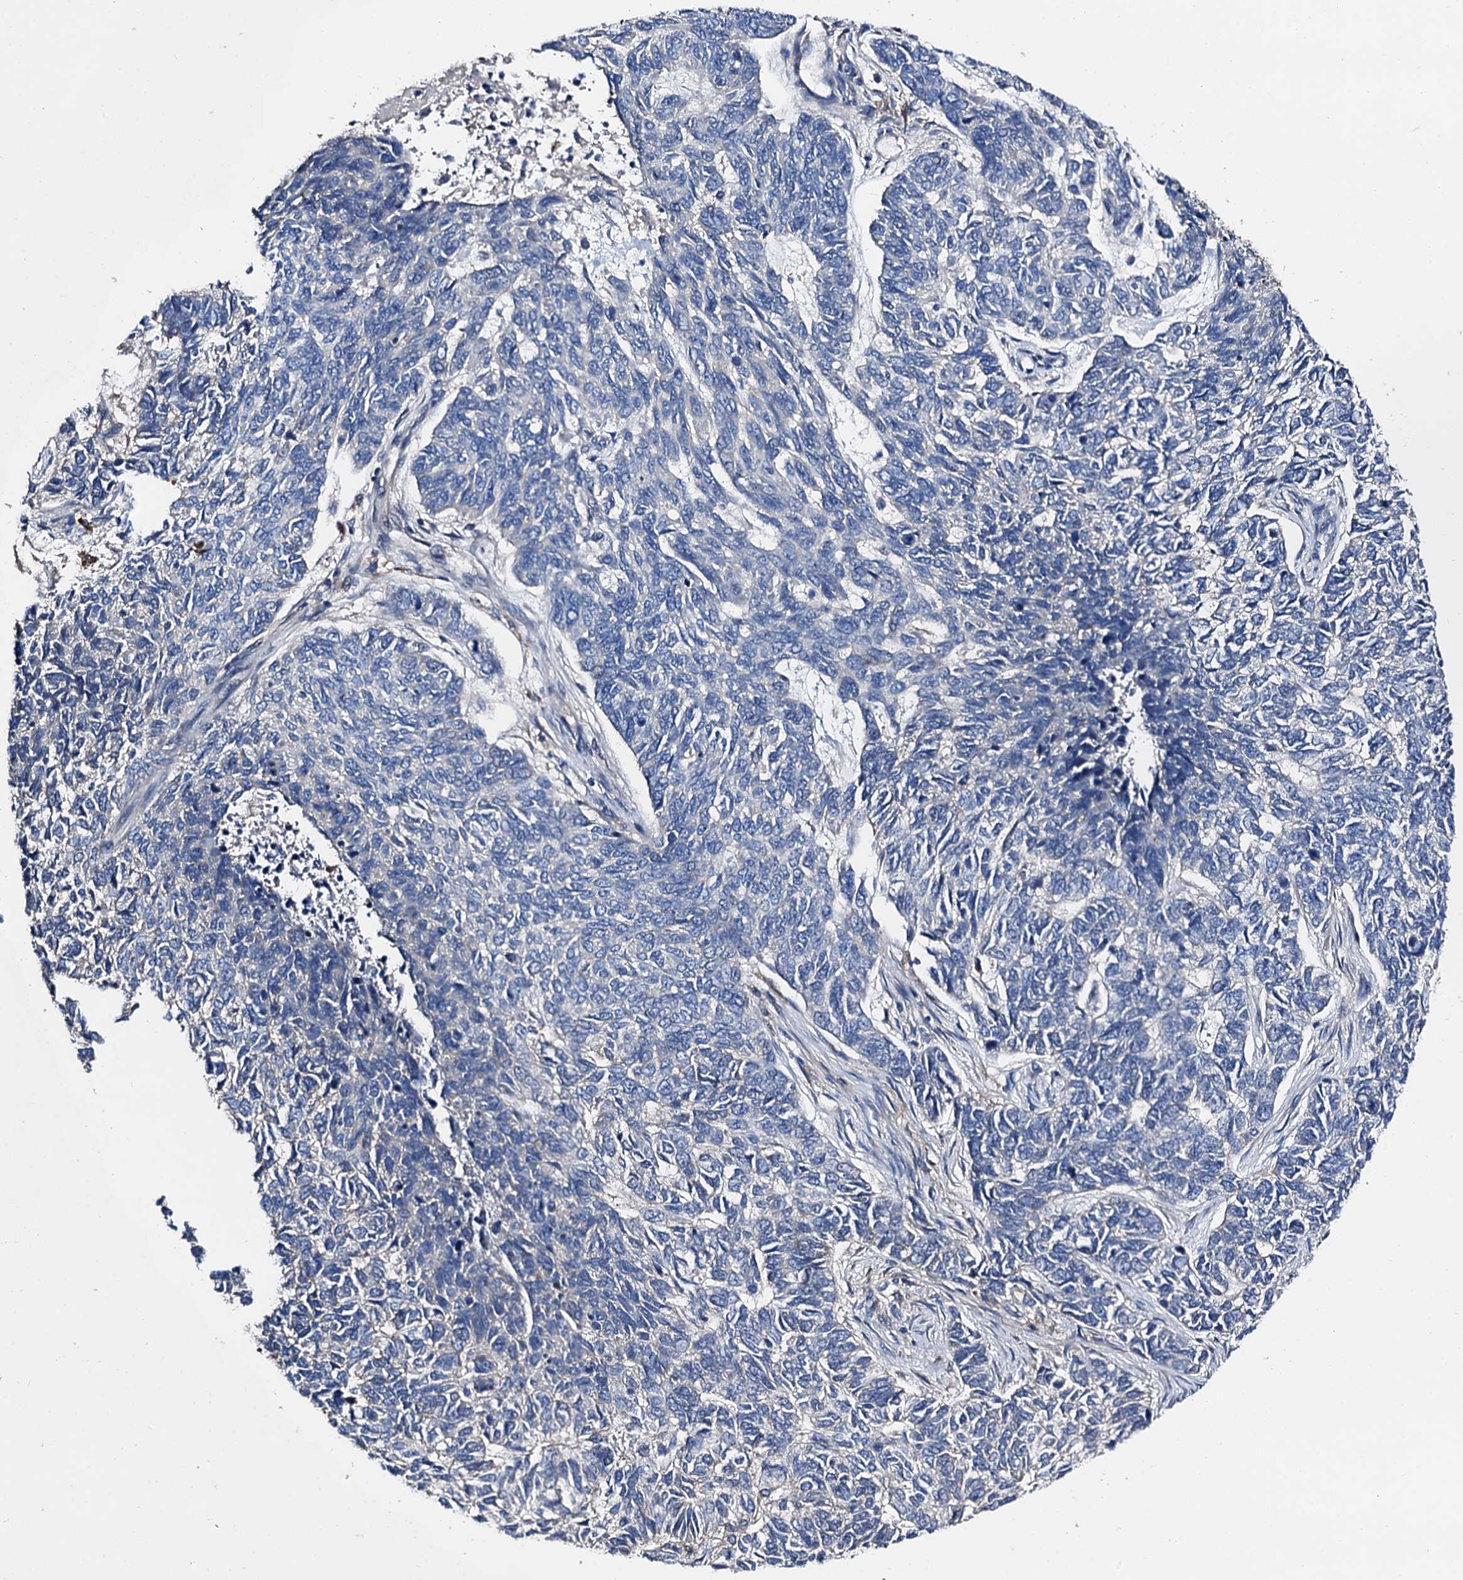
{"staining": {"intensity": "negative", "quantity": "none", "location": "none"}, "tissue": "skin cancer", "cell_type": "Tumor cells", "image_type": "cancer", "snomed": [{"axis": "morphology", "description": "Basal cell carcinoma"}, {"axis": "topography", "description": "Skin"}], "caption": "Skin cancer was stained to show a protein in brown. There is no significant expression in tumor cells.", "gene": "TRAFD1", "patient": {"sex": "female", "age": 65}}